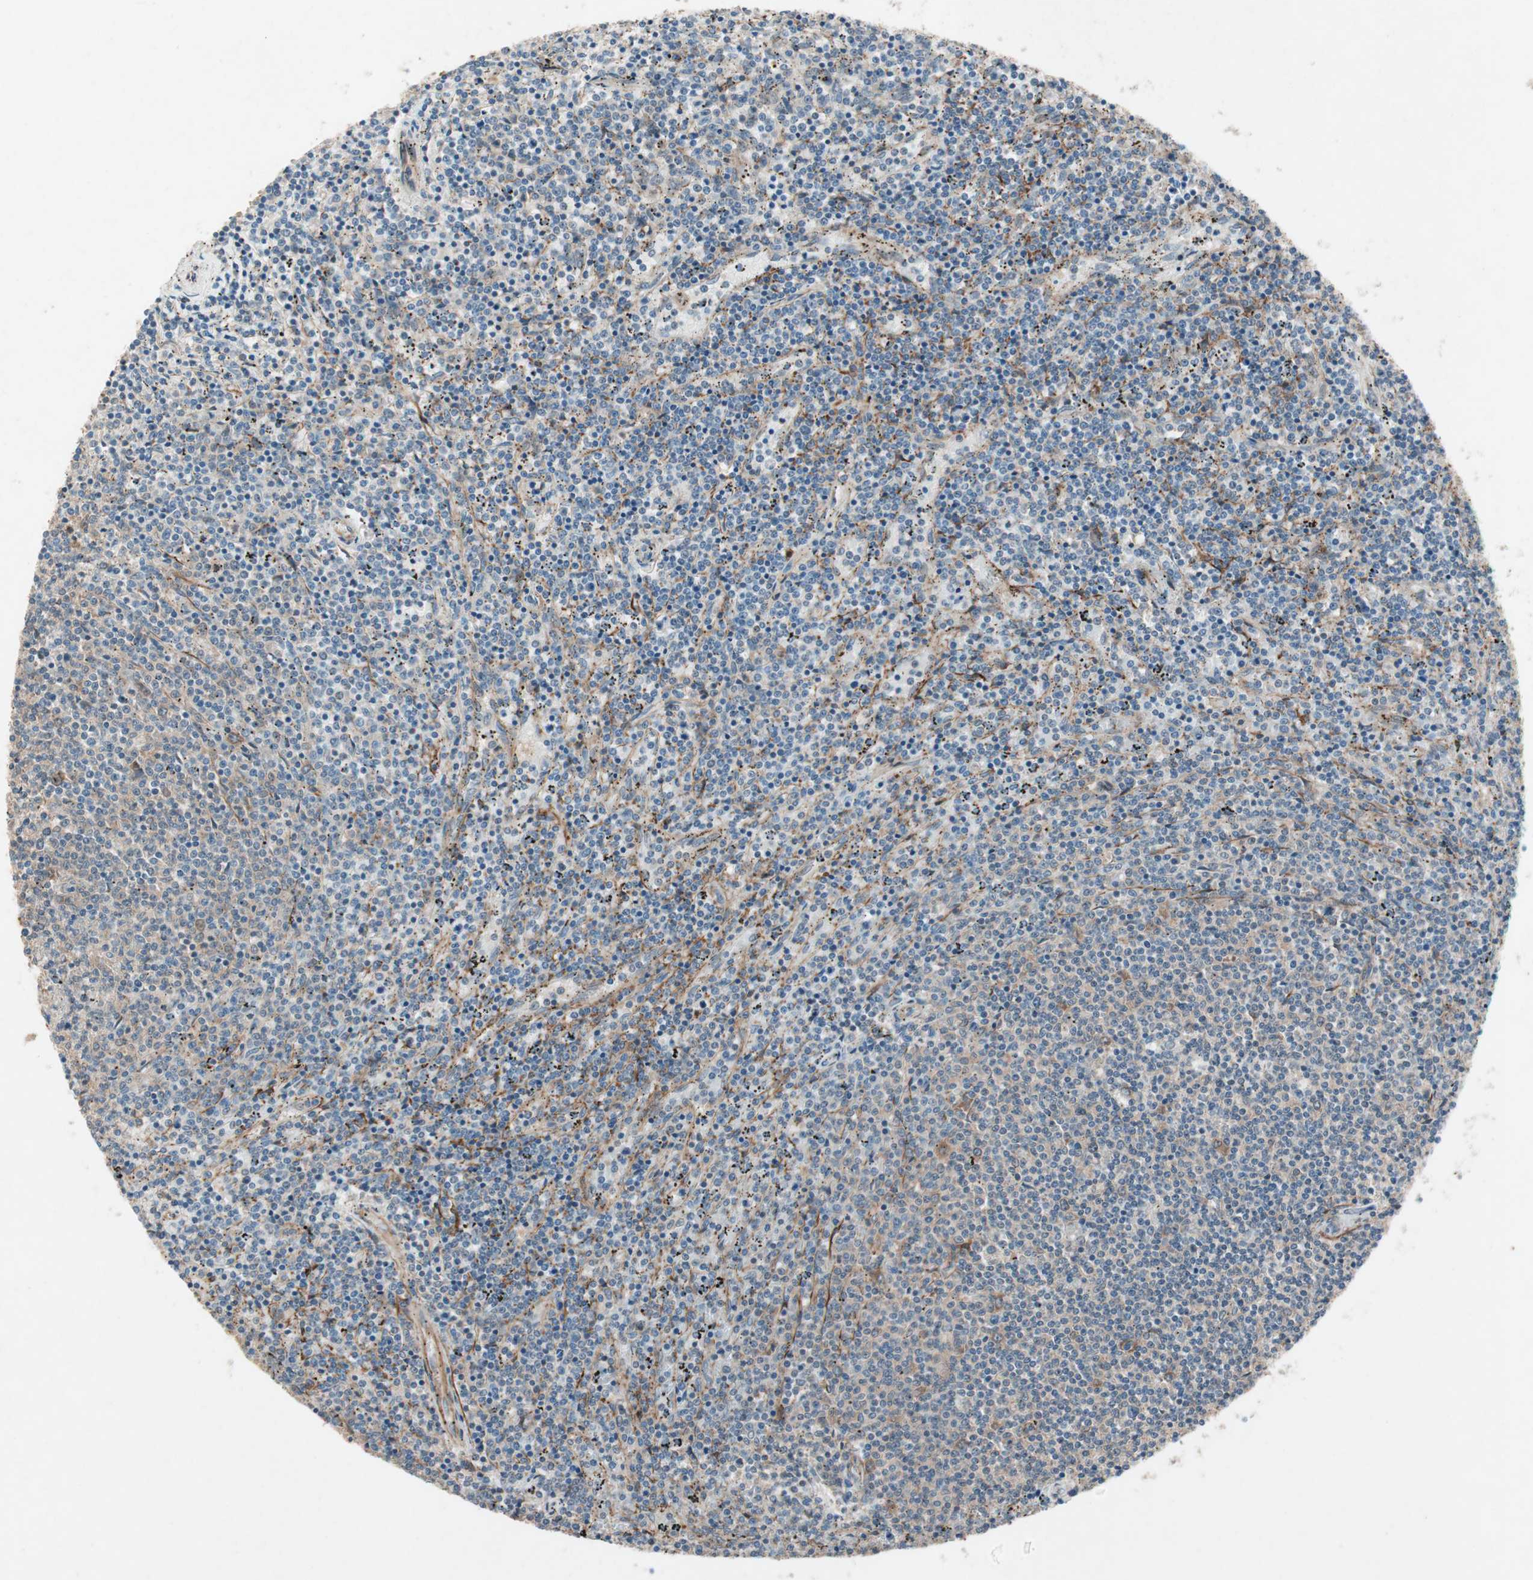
{"staining": {"intensity": "negative", "quantity": "none", "location": "none"}, "tissue": "lymphoma", "cell_type": "Tumor cells", "image_type": "cancer", "snomed": [{"axis": "morphology", "description": "Malignant lymphoma, non-Hodgkin's type, Low grade"}, {"axis": "topography", "description": "Spleen"}], "caption": "Photomicrograph shows no significant protein positivity in tumor cells of lymphoma.", "gene": "SDSL", "patient": {"sex": "female", "age": 50}}